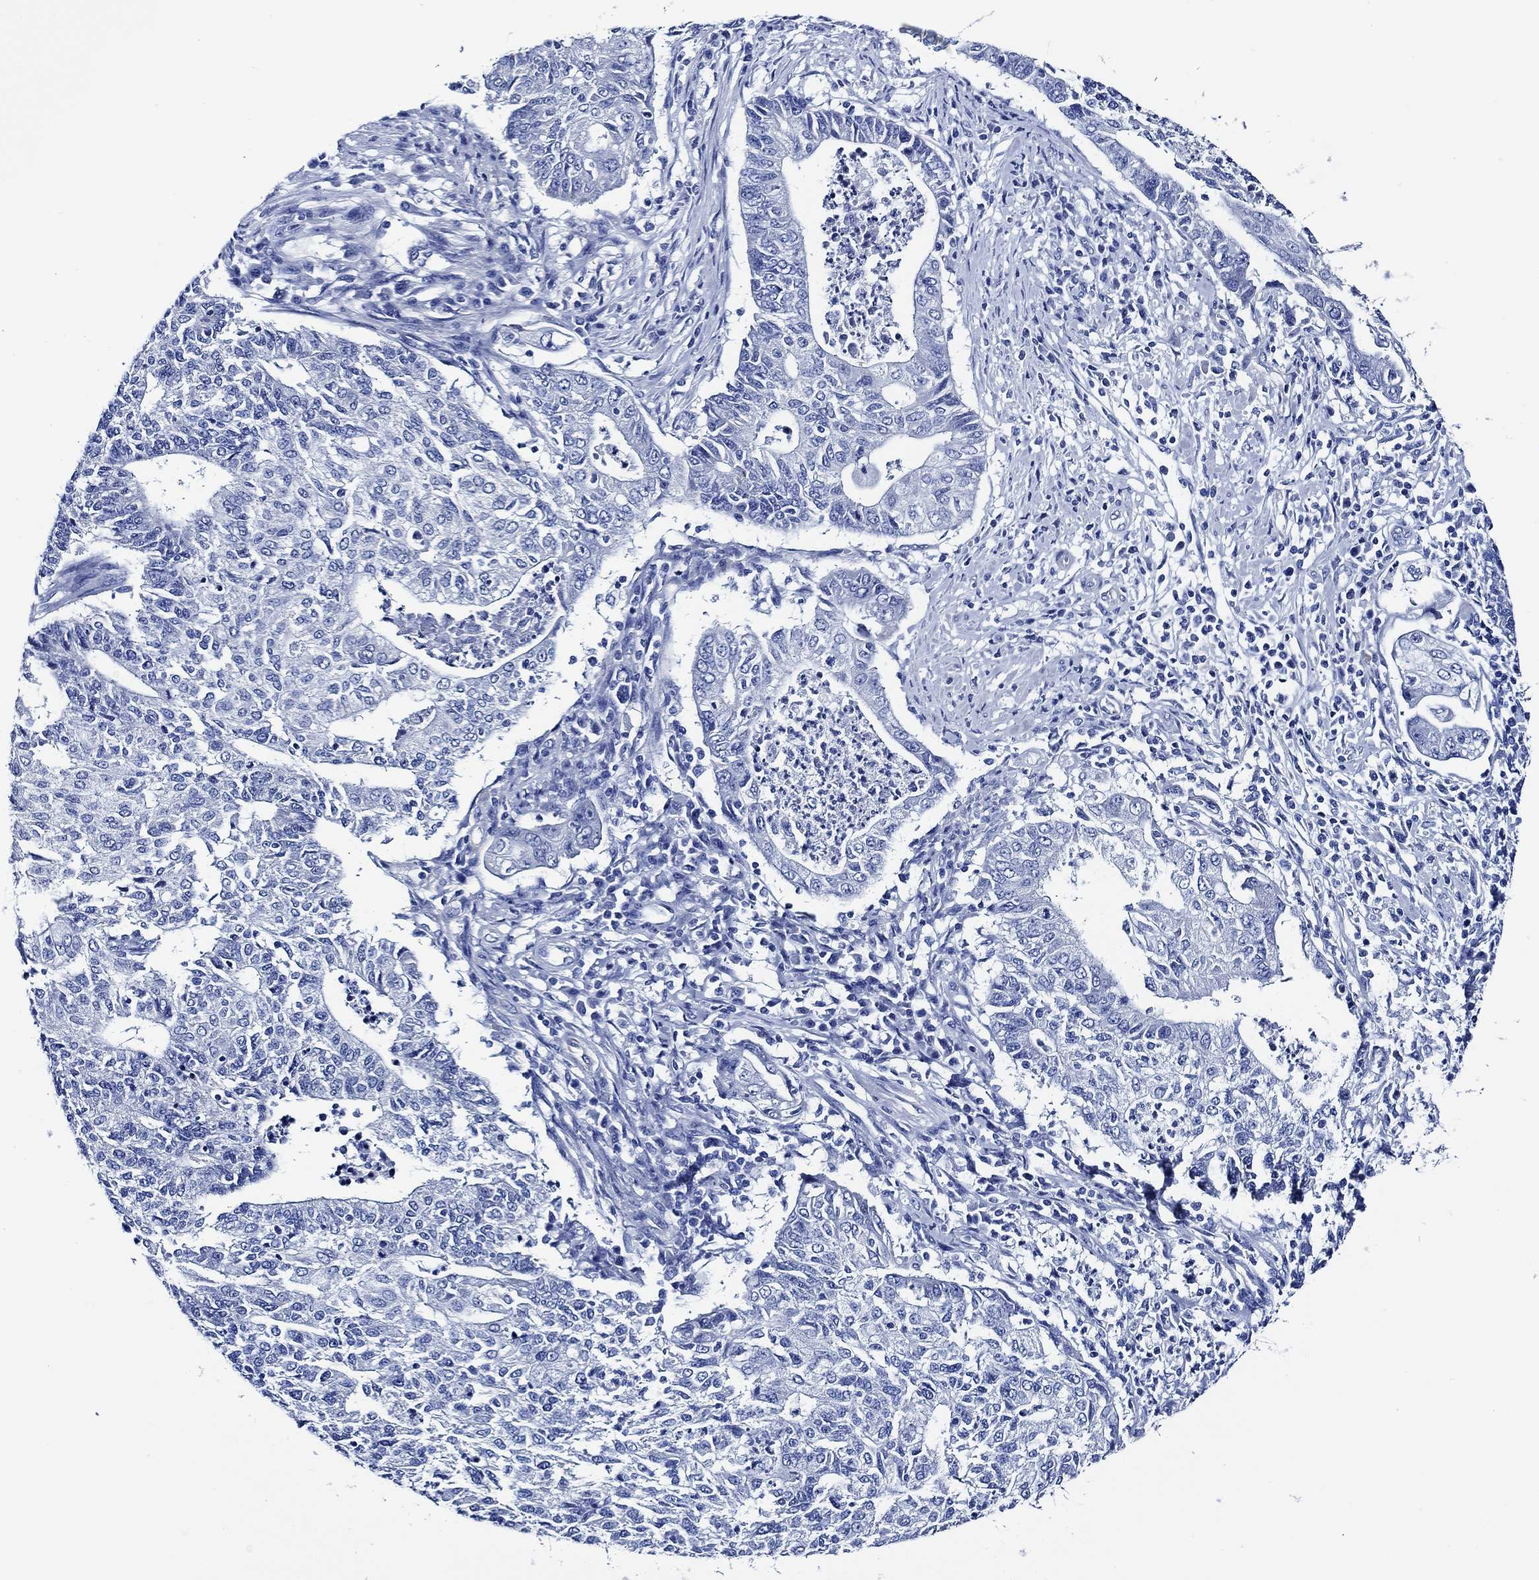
{"staining": {"intensity": "negative", "quantity": "none", "location": "none"}, "tissue": "endometrial cancer", "cell_type": "Tumor cells", "image_type": "cancer", "snomed": [{"axis": "morphology", "description": "Adenocarcinoma, NOS"}, {"axis": "topography", "description": "Uterus"}, {"axis": "topography", "description": "Endometrium"}], "caption": "This histopathology image is of endometrial adenocarcinoma stained with IHC to label a protein in brown with the nuclei are counter-stained blue. There is no staining in tumor cells.", "gene": "WDR62", "patient": {"sex": "female", "age": 54}}